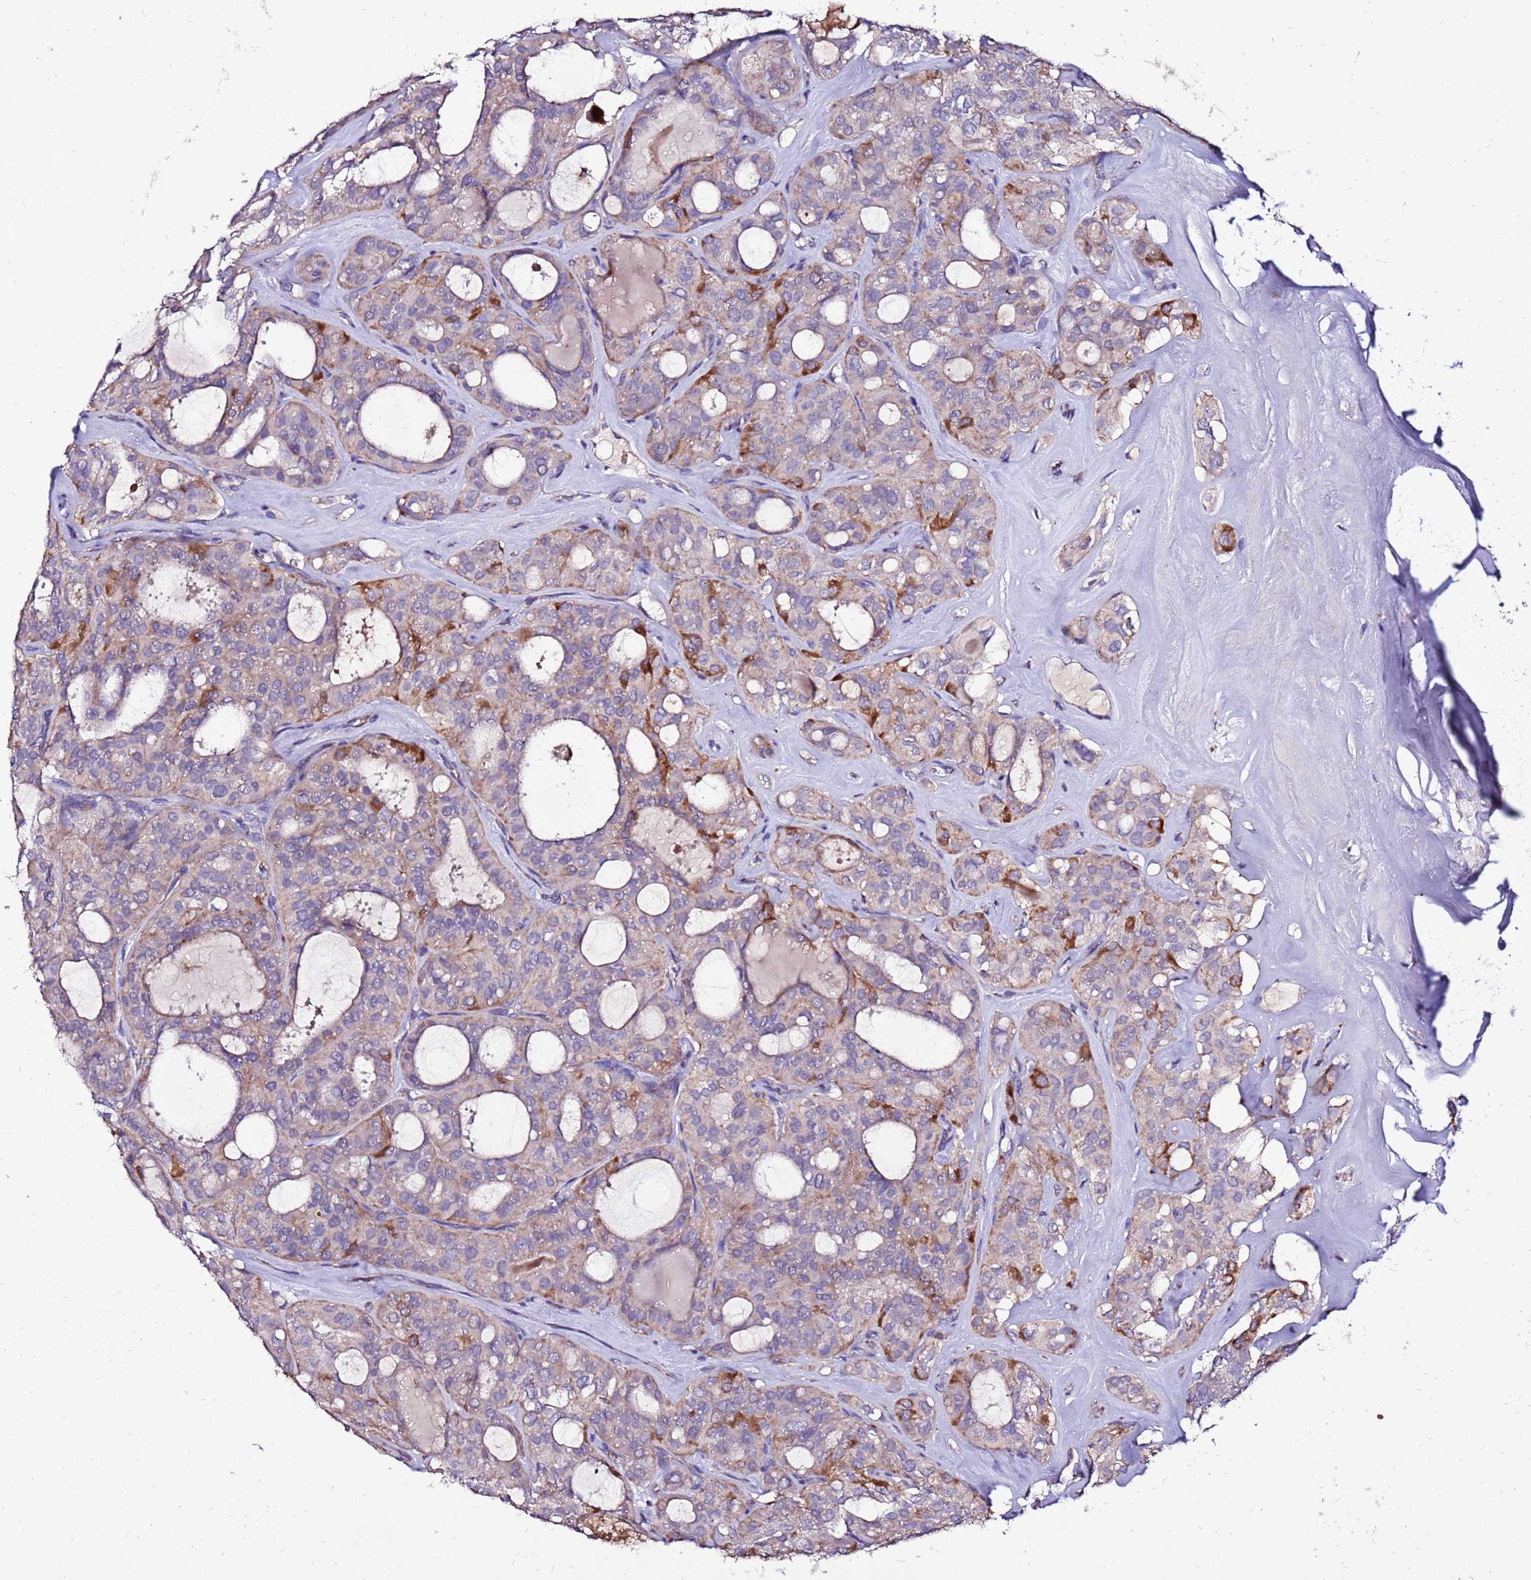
{"staining": {"intensity": "moderate", "quantity": "25%-75%", "location": "cytoplasmic/membranous"}, "tissue": "thyroid cancer", "cell_type": "Tumor cells", "image_type": "cancer", "snomed": [{"axis": "morphology", "description": "Follicular adenoma carcinoma, NOS"}, {"axis": "topography", "description": "Thyroid gland"}], "caption": "An IHC micrograph of neoplastic tissue is shown. Protein staining in brown labels moderate cytoplasmic/membranous positivity in follicular adenoma carcinoma (thyroid) within tumor cells.", "gene": "SPSB3", "patient": {"sex": "male", "age": 75}}